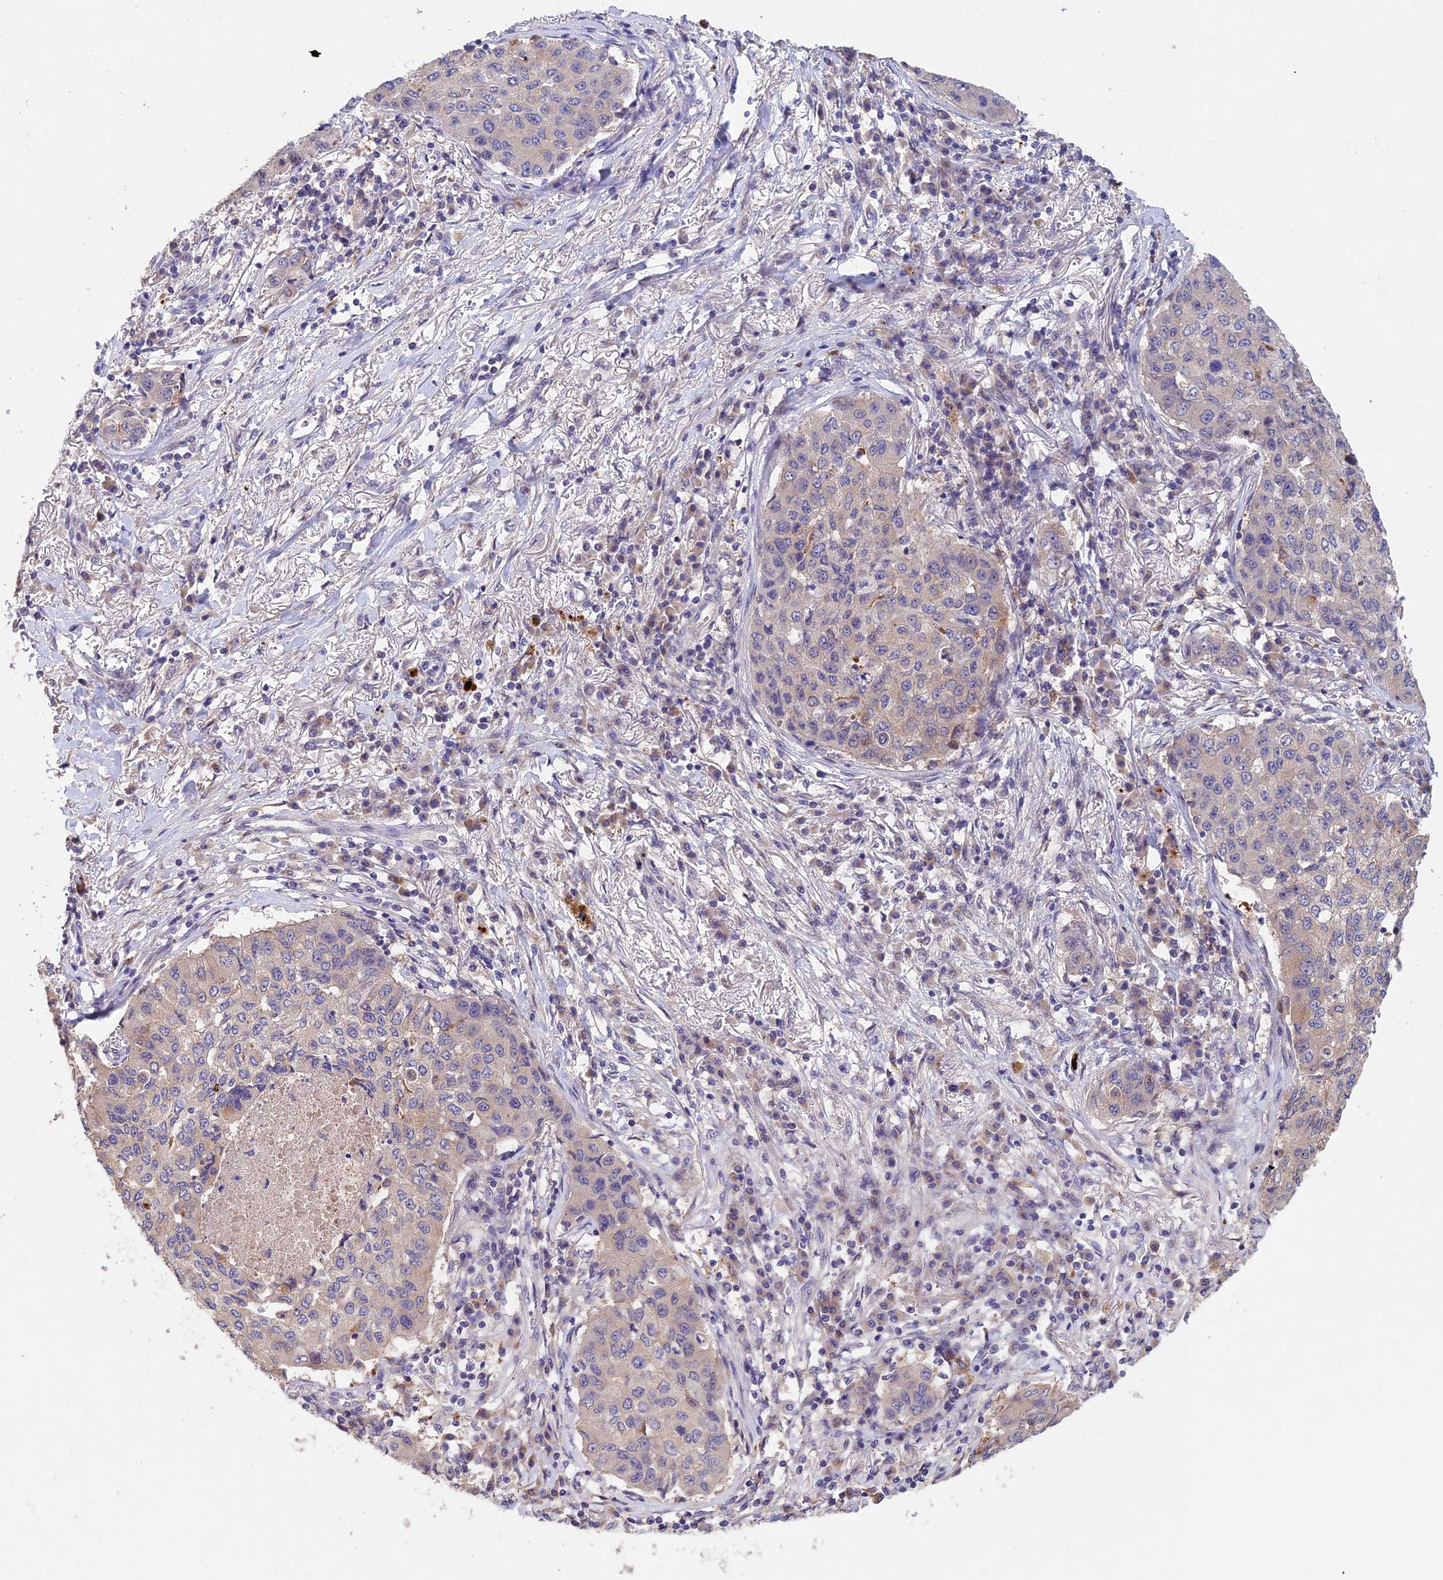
{"staining": {"intensity": "negative", "quantity": "none", "location": "none"}, "tissue": "lung cancer", "cell_type": "Tumor cells", "image_type": "cancer", "snomed": [{"axis": "morphology", "description": "Squamous cell carcinoma, NOS"}, {"axis": "topography", "description": "Lung"}], "caption": "An IHC photomicrograph of lung squamous cell carcinoma is shown. There is no staining in tumor cells of lung squamous cell carcinoma.", "gene": "NSMCE1", "patient": {"sex": "male", "age": 74}}